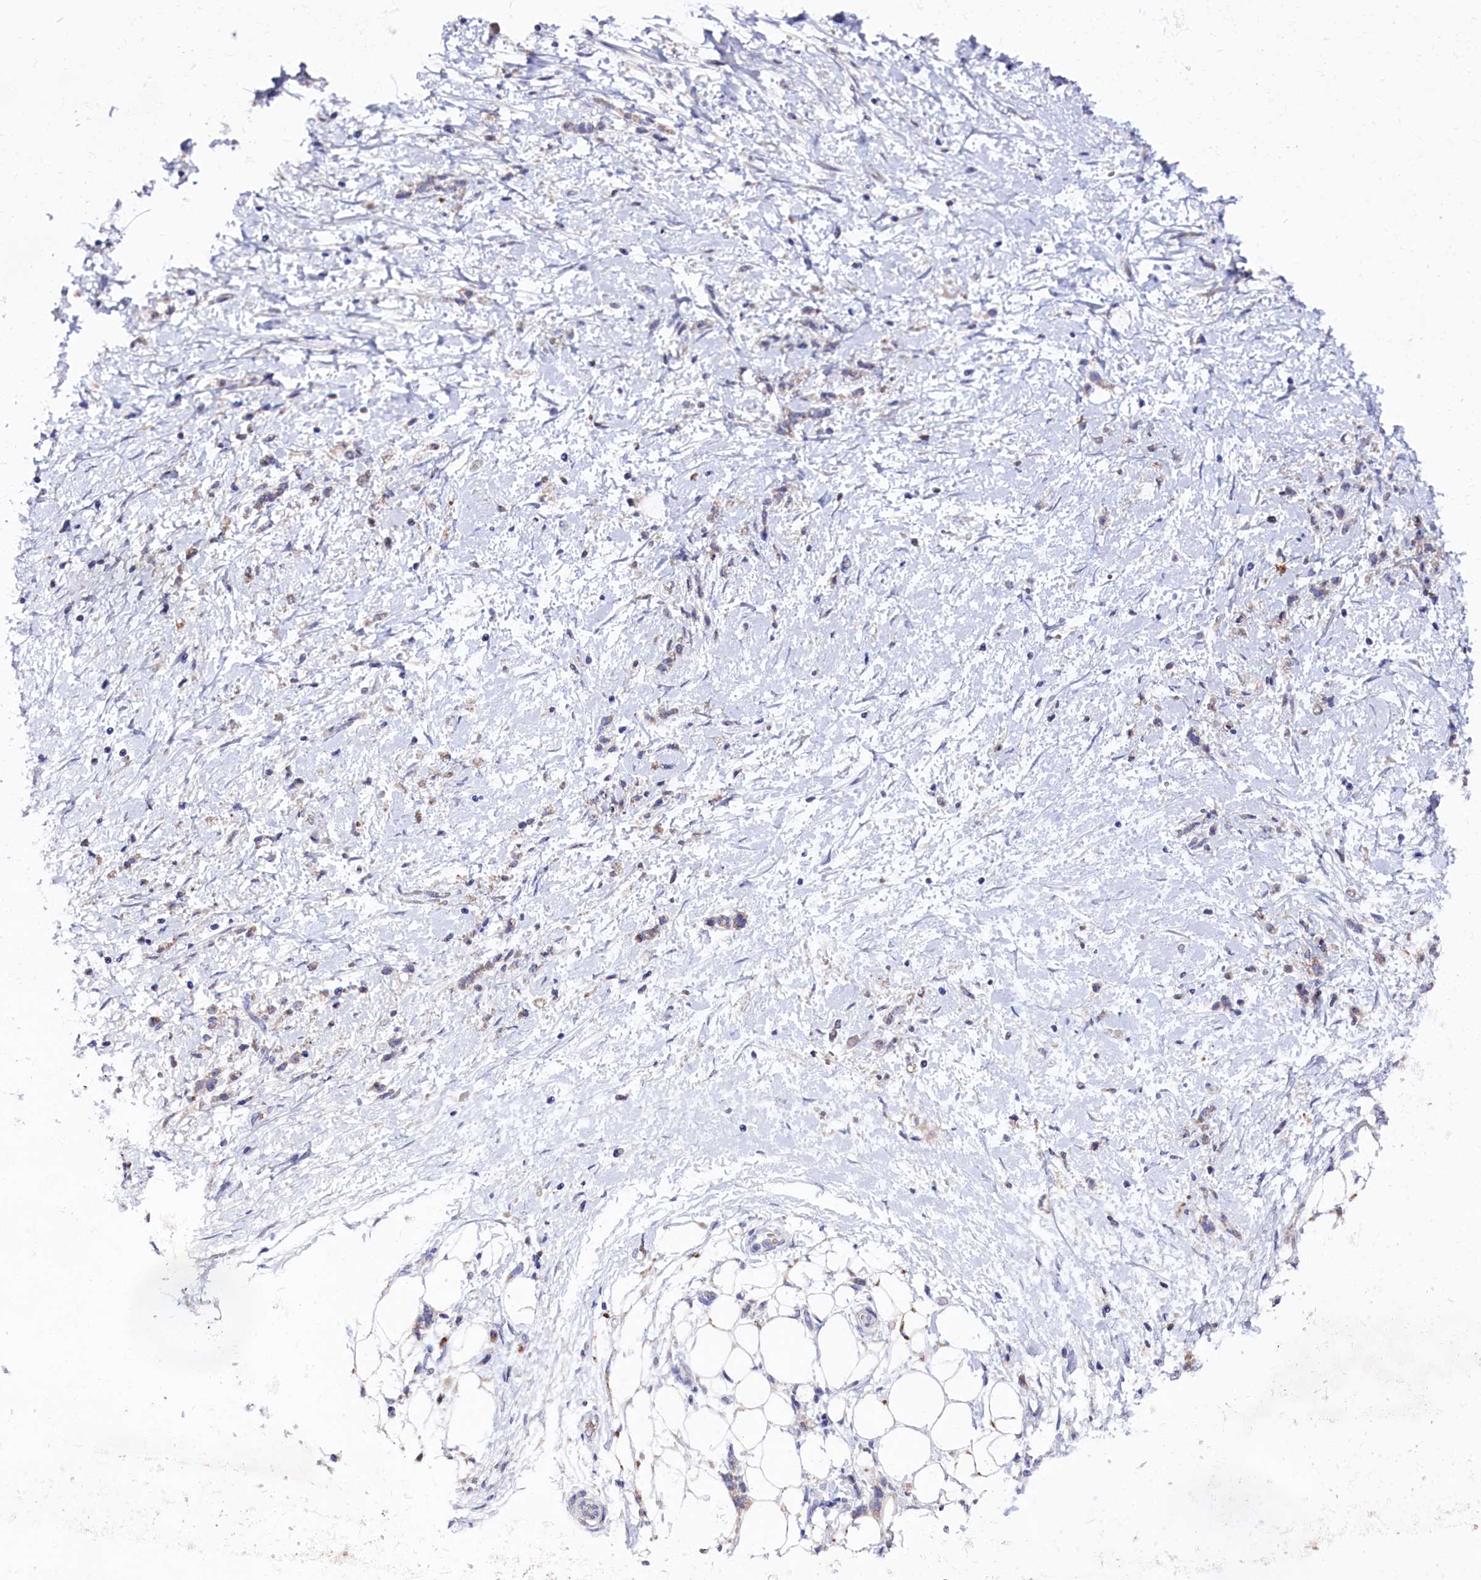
{"staining": {"intensity": "negative", "quantity": "none", "location": "none"}, "tissue": "stomach cancer", "cell_type": "Tumor cells", "image_type": "cancer", "snomed": [{"axis": "morphology", "description": "Adenocarcinoma, NOS"}, {"axis": "topography", "description": "Stomach"}], "caption": "This is an immunohistochemistry (IHC) micrograph of adenocarcinoma (stomach). There is no positivity in tumor cells.", "gene": "GPR108", "patient": {"sex": "female", "age": 60}}